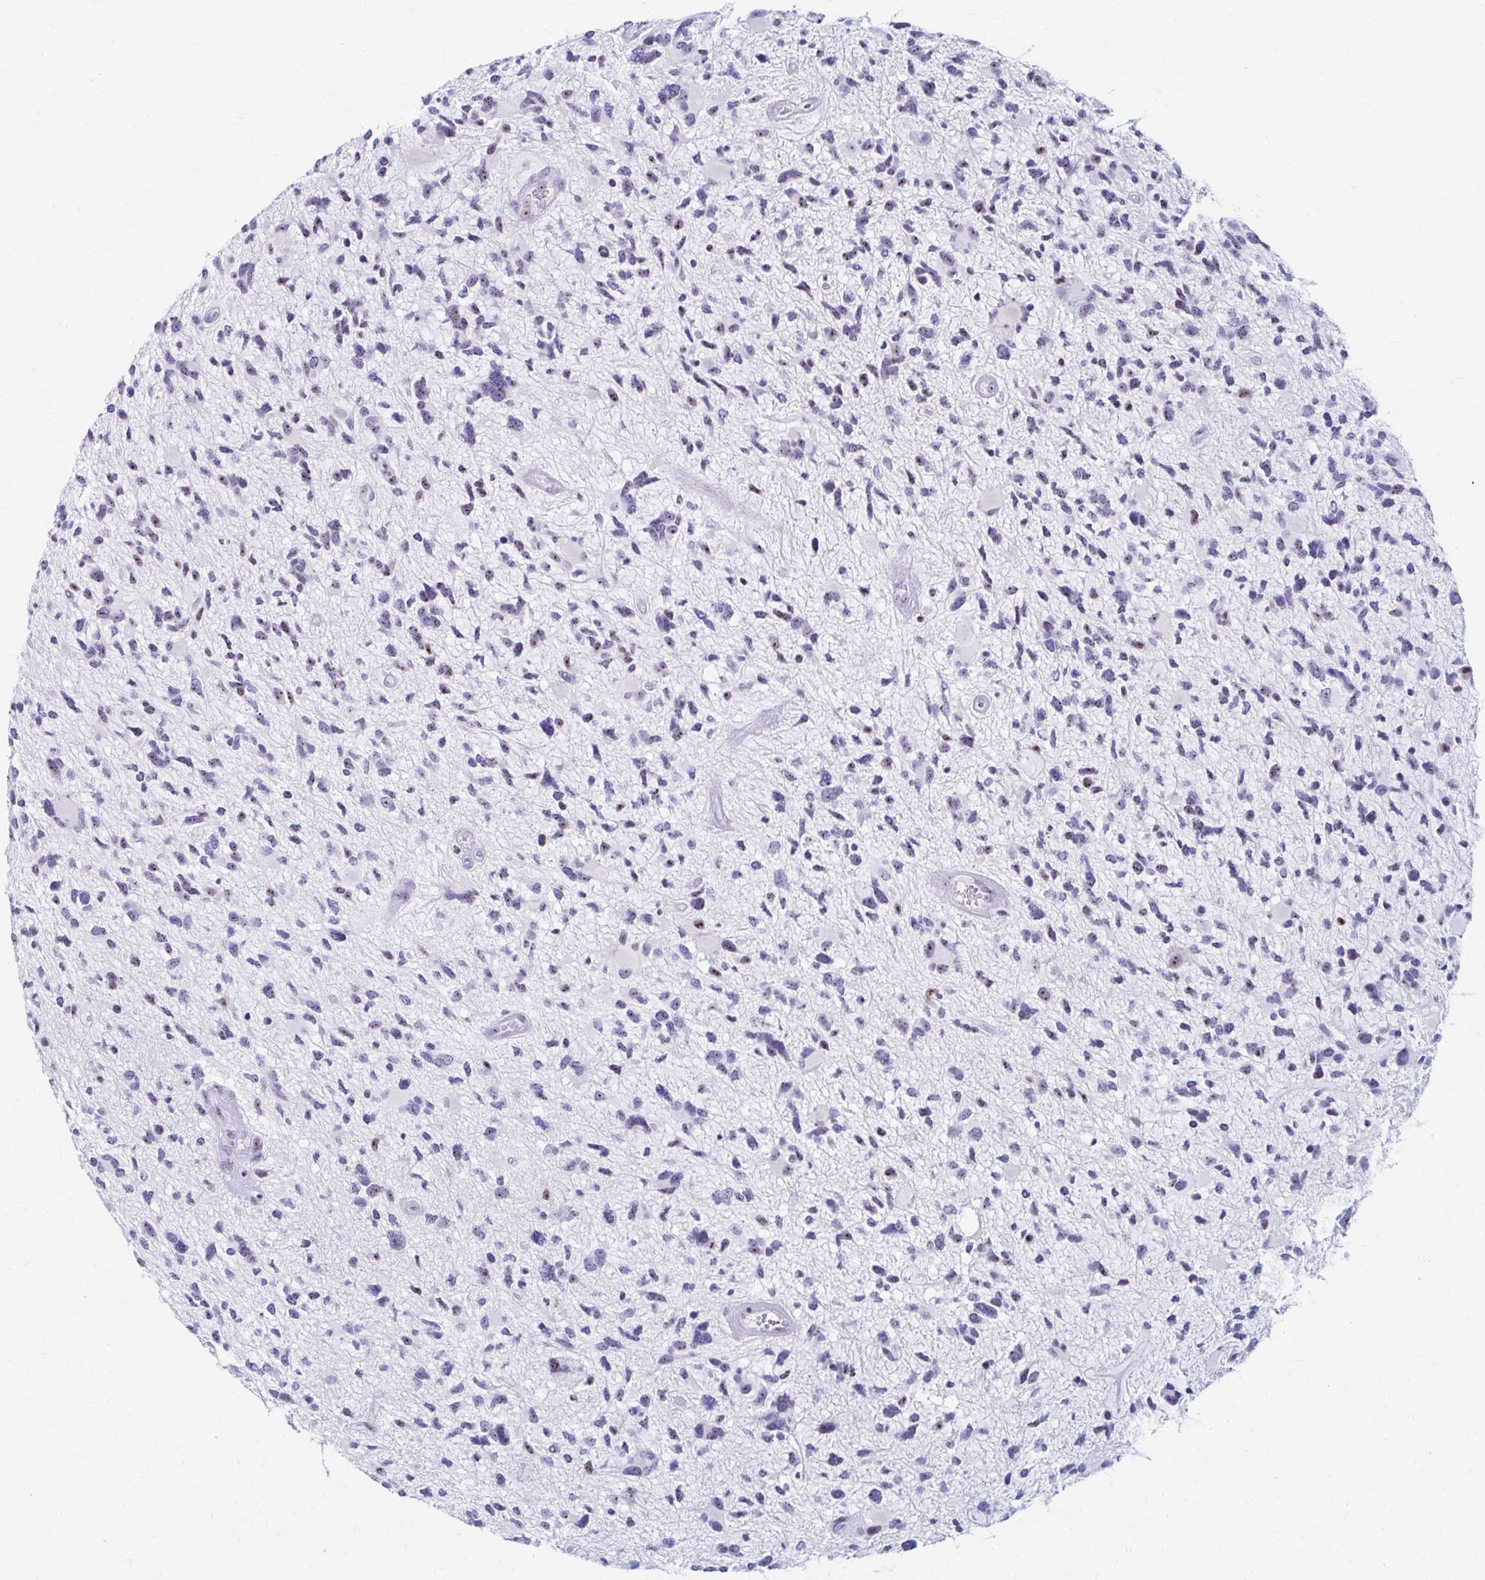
{"staining": {"intensity": "negative", "quantity": "none", "location": "none"}, "tissue": "glioma", "cell_type": "Tumor cells", "image_type": "cancer", "snomed": [{"axis": "morphology", "description": "Glioma, malignant, High grade"}, {"axis": "topography", "description": "Brain"}], "caption": "Glioma stained for a protein using IHC exhibits no positivity tumor cells.", "gene": "FTSJ3", "patient": {"sex": "female", "age": 11}}